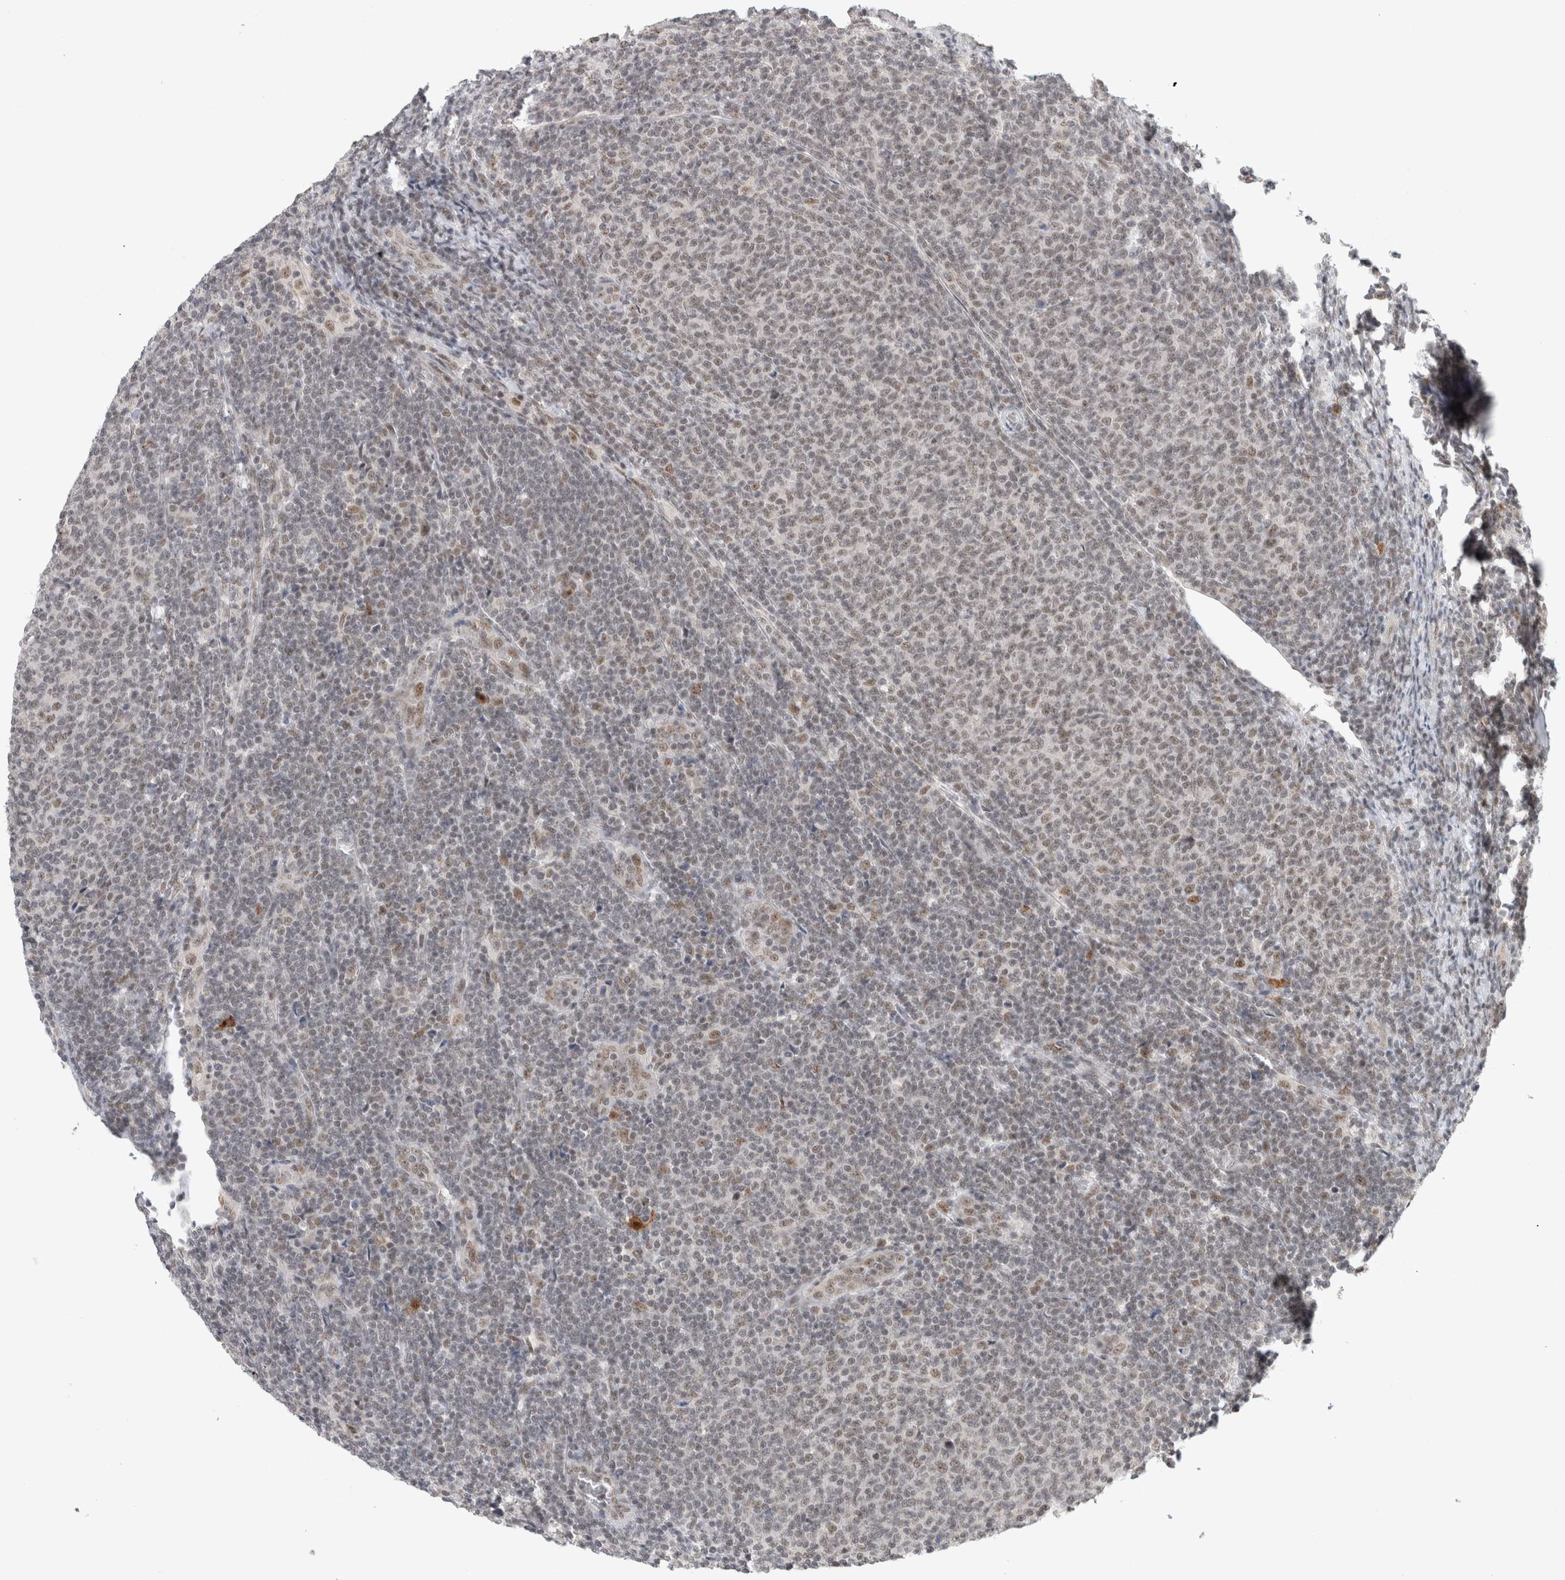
{"staining": {"intensity": "weak", "quantity": "25%-75%", "location": "nuclear"}, "tissue": "lymphoma", "cell_type": "Tumor cells", "image_type": "cancer", "snomed": [{"axis": "morphology", "description": "Malignant lymphoma, non-Hodgkin's type, Low grade"}, {"axis": "topography", "description": "Lymph node"}], "caption": "DAB immunohistochemical staining of malignant lymphoma, non-Hodgkin's type (low-grade) exhibits weak nuclear protein expression in about 25%-75% of tumor cells.", "gene": "HESX1", "patient": {"sex": "male", "age": 66}}